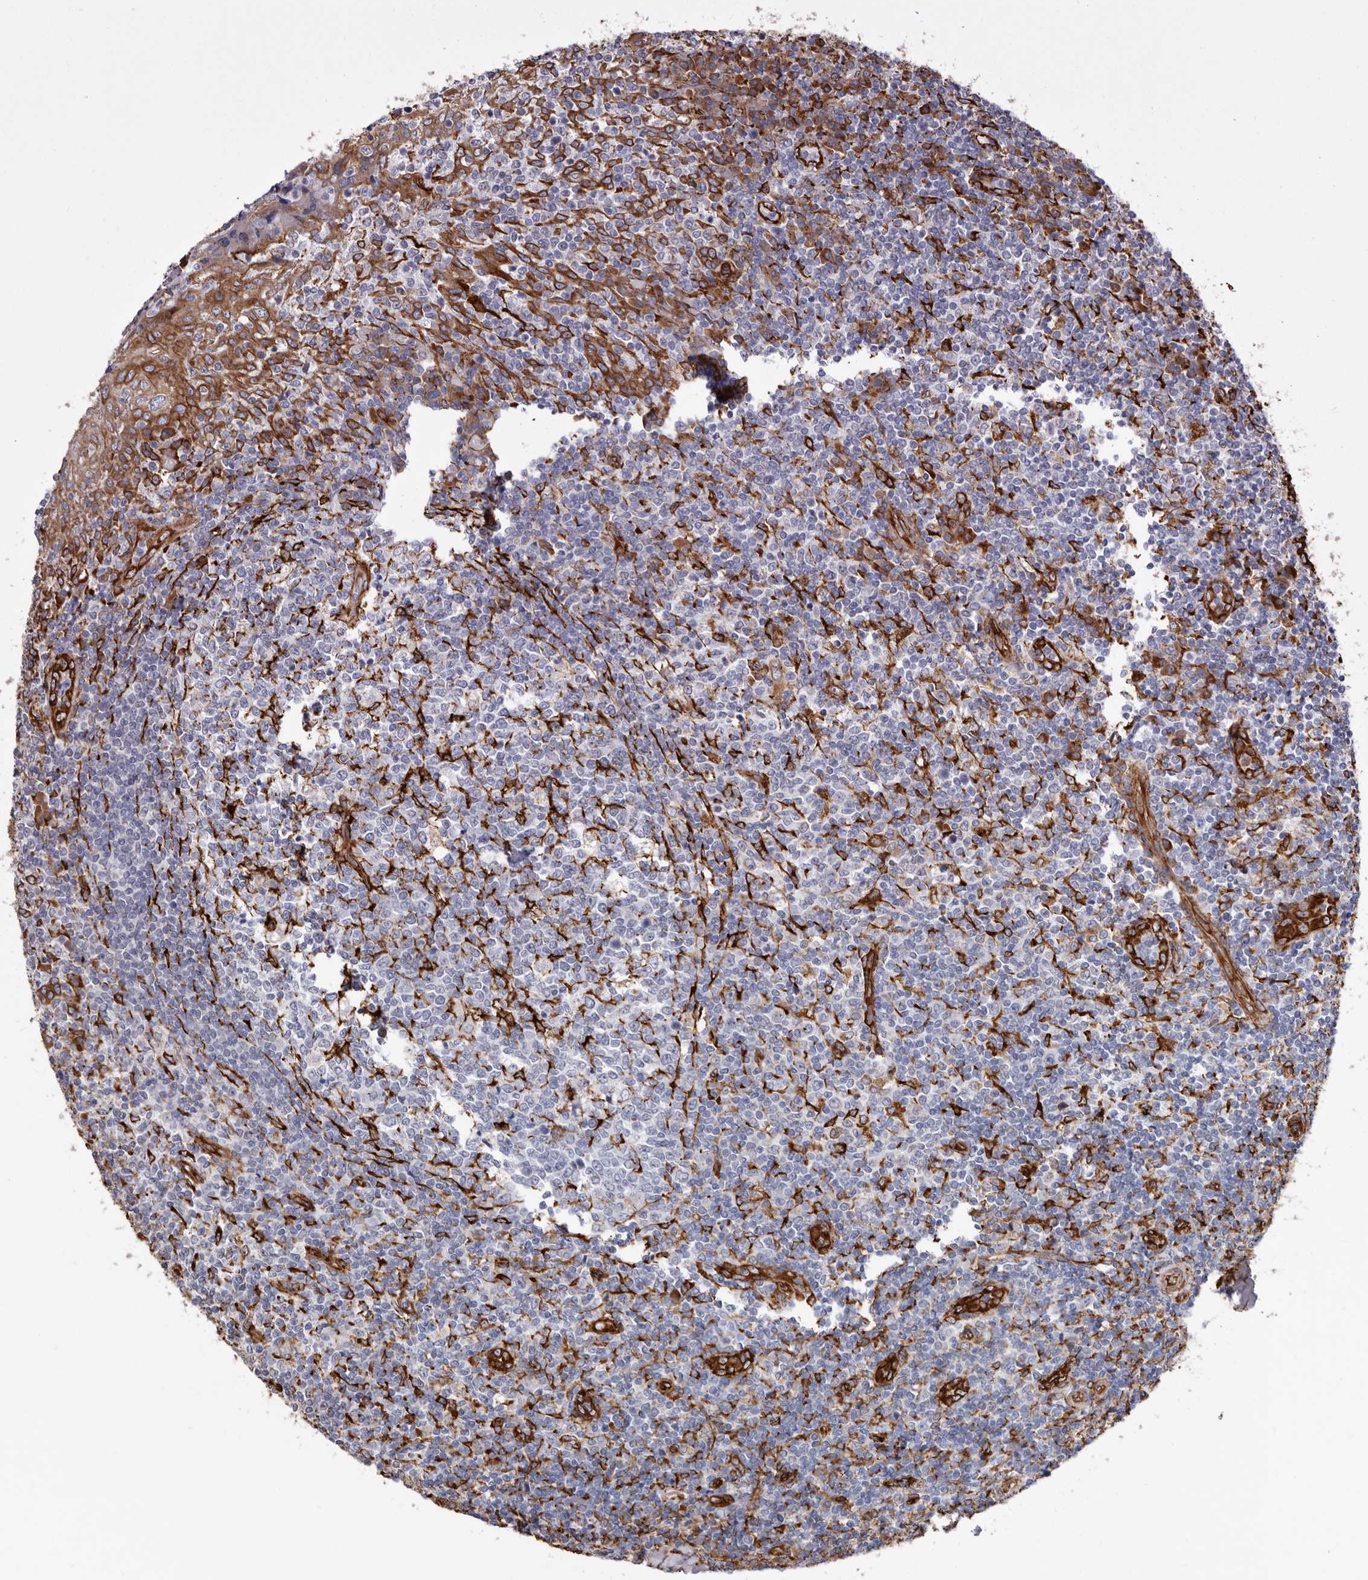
{"staining": {"intensity": "negative", "quantity": "none", "location": "none"}, "tissue": "tonsil", "cell_type": "Germinal center cells", "image_type": "normal", "snomed": [{"axis": "morphology", "description": "Normal tissue, NOS"}, {"axis": "topography", "description": "Tonsil"}], "caption": "This histopathology image is of normal tonsil stained with IHC to label a protein in brown with the nuclei are counter-stained blue. There is no staining in germinal center cells.", "gene": "SEMA3E", "patient": {"sex": "female", "age": 19}}